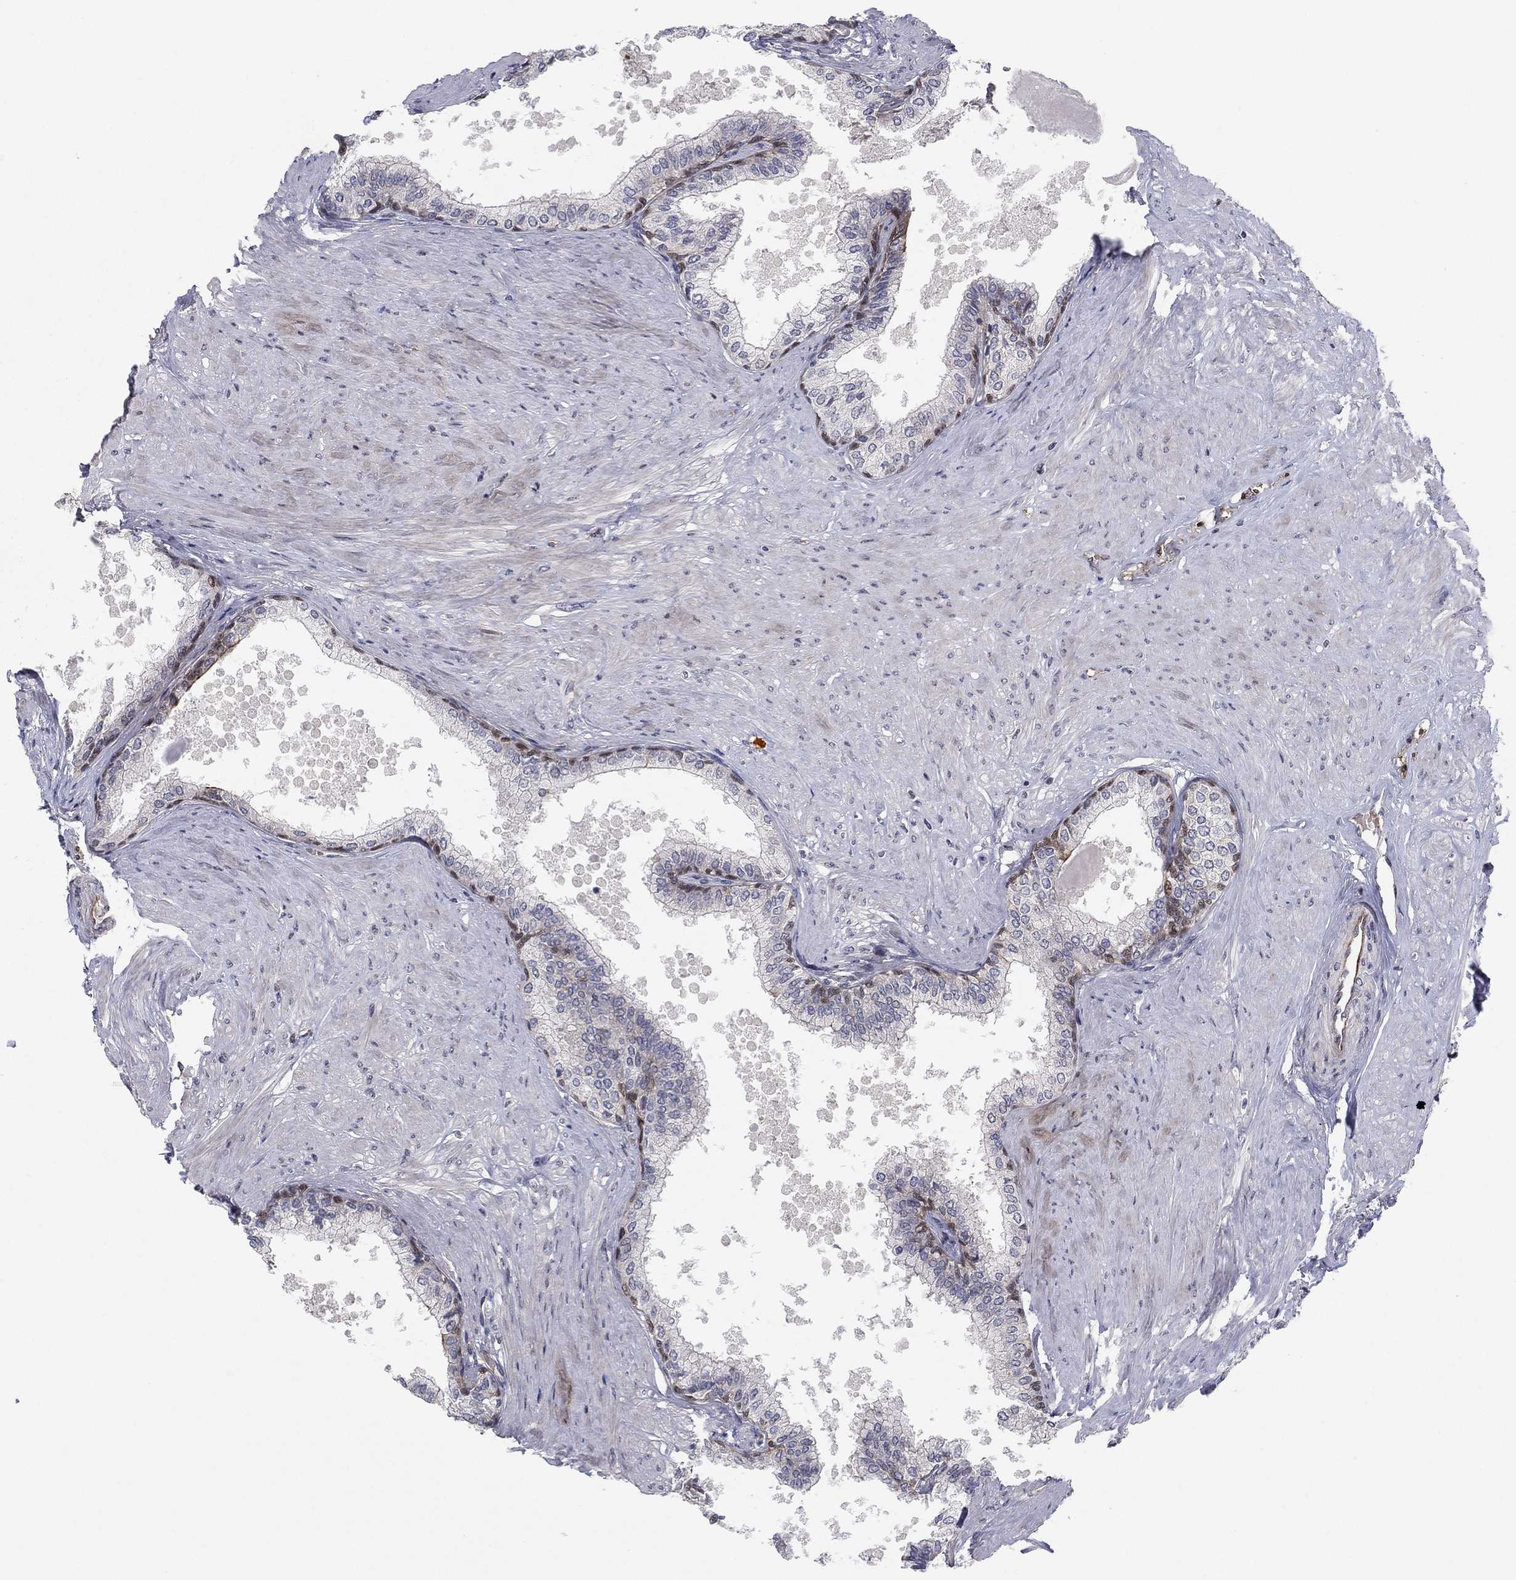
{"staining": {"intensity": "strong", "quantity": "<25%", "location": "cytoplasmic/membranous,nuclear"}, "tissue": "prostate", "cell_type": "Glandular cells", "image_type": "normal", "snomed": [{"axis": "morphology", "description": "Normal tissue, NOS"}, {"axis": "topography", "description": "Prostate"}], "caption": "A brown stain labels strong cytoplasmic/membranous,nuclear positivity of a protein in glandular cells of benign prostate. The staining was performed using DAB to visualize the protein expression in brown, while the nuclei were stained in blue with hematoxylin (Magnification: 20x).", "gene": "BCL11A", "patient": {"sex": "male", "age": 63}}